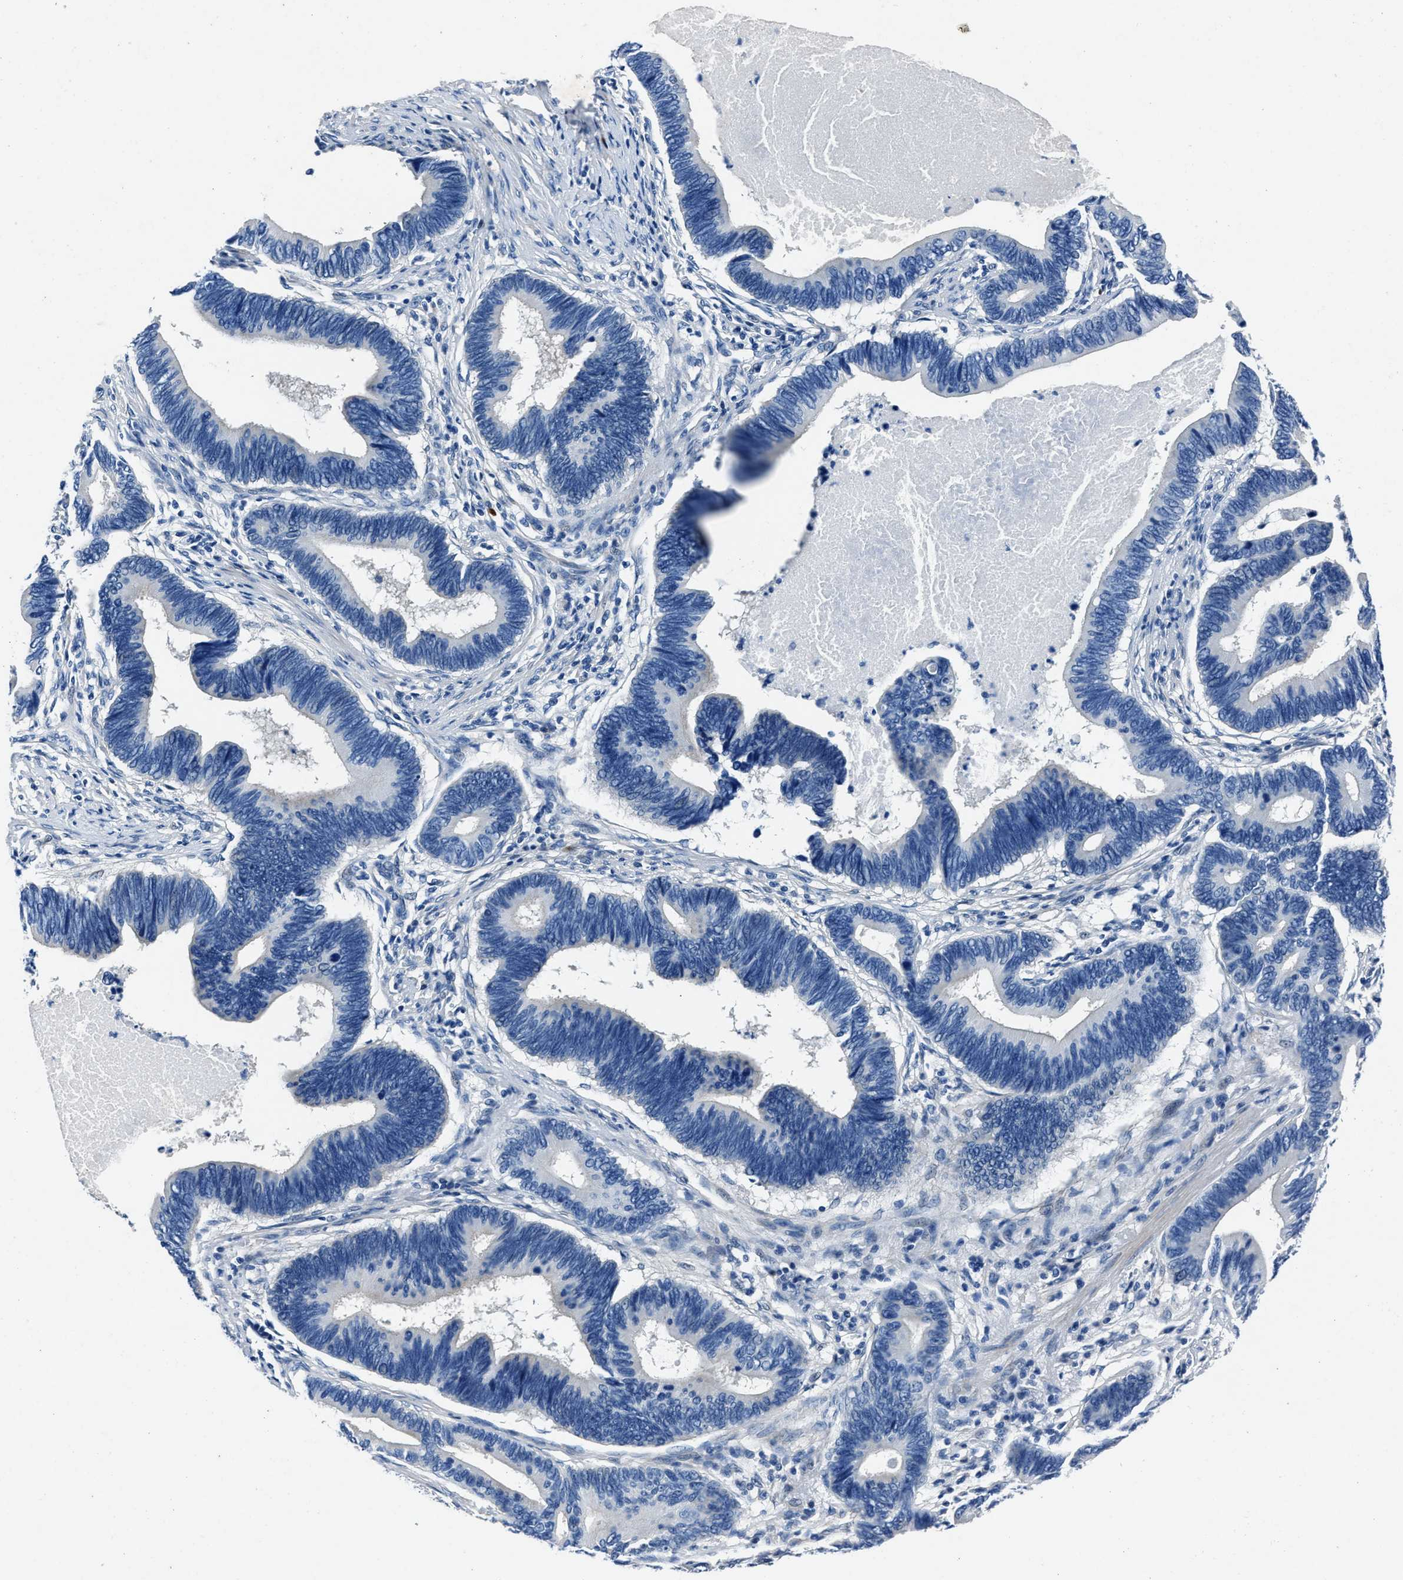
{"staining": {"intensity": "negative", "quantity": "none", "location": "none"}, "tissue": "pancreatic cancer", "cell_type": "Tumor cells", "image_type": "cancer", "snomed": [{"axis": "morphology", "description": "Adenocarcinoma, NOS"}, {"axis": "topography", "description": "Pancreas"}], "caption": "A photomicrograph of human pancreatic adenocarcinoma is negative for staining in tumor cells.", "gene": "NACAD", "patient": {"sex": "female", "age": 70}}